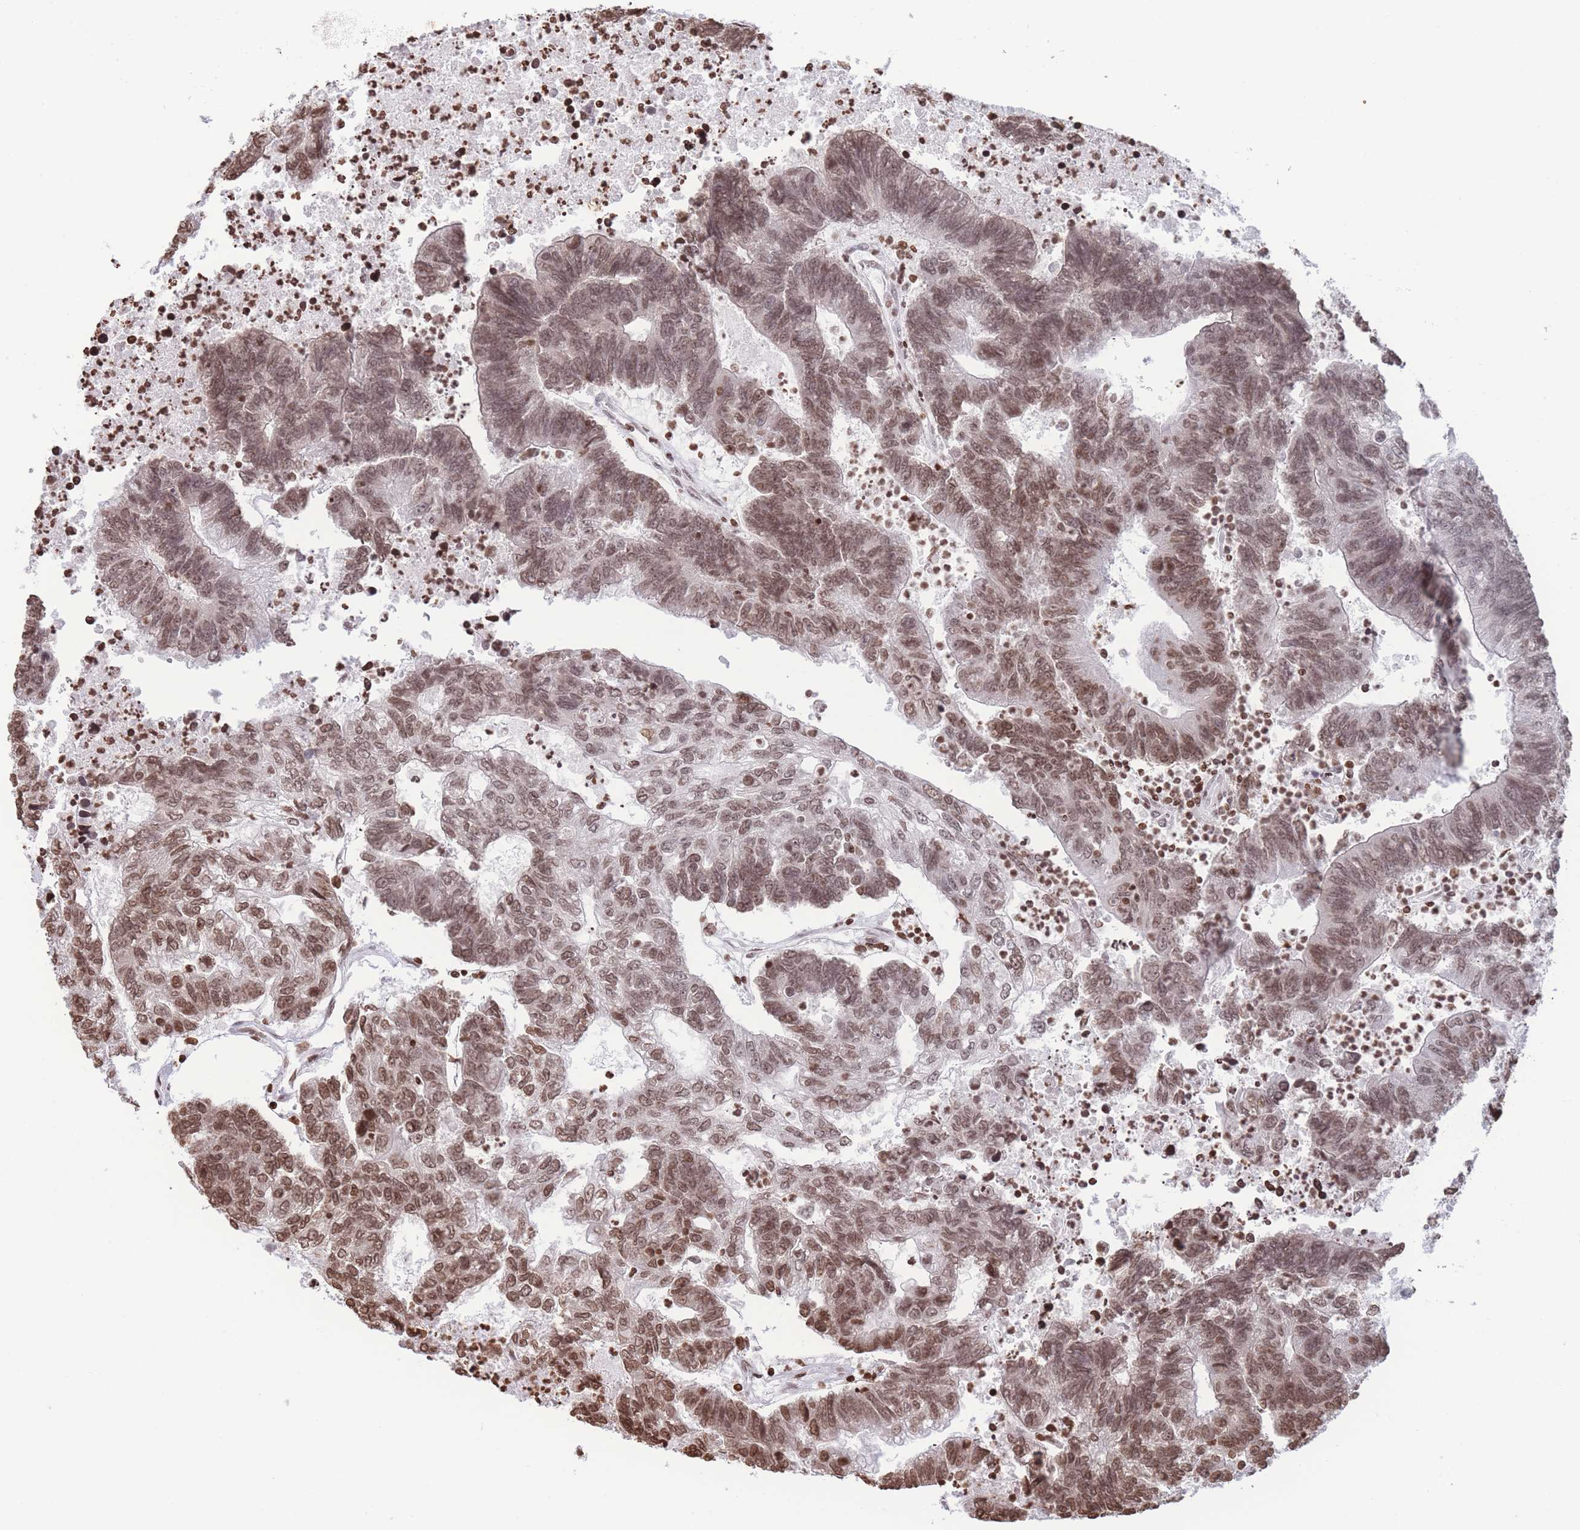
{"staining": {"intensity": "moderate", "quantity": ">75%", "location": "nuclear"}, "tissue": "colorectal cancer", "cell_type": "Tumor cells", "image_type": "cancer", "snomed": [{"axis": "morphology", "description": "Adenocarcinoma, NOS"}, {"axis": "topography", "description": "Colon"}], "caption": "Human adenocarcinoma (colorectal) stained for a protein (brown) demonstrates moderate nuclear positive positivity in approximately >75% of tumor cells.", "gene": "H2BC11", "patient": {"sex": "female", "age": 48}}